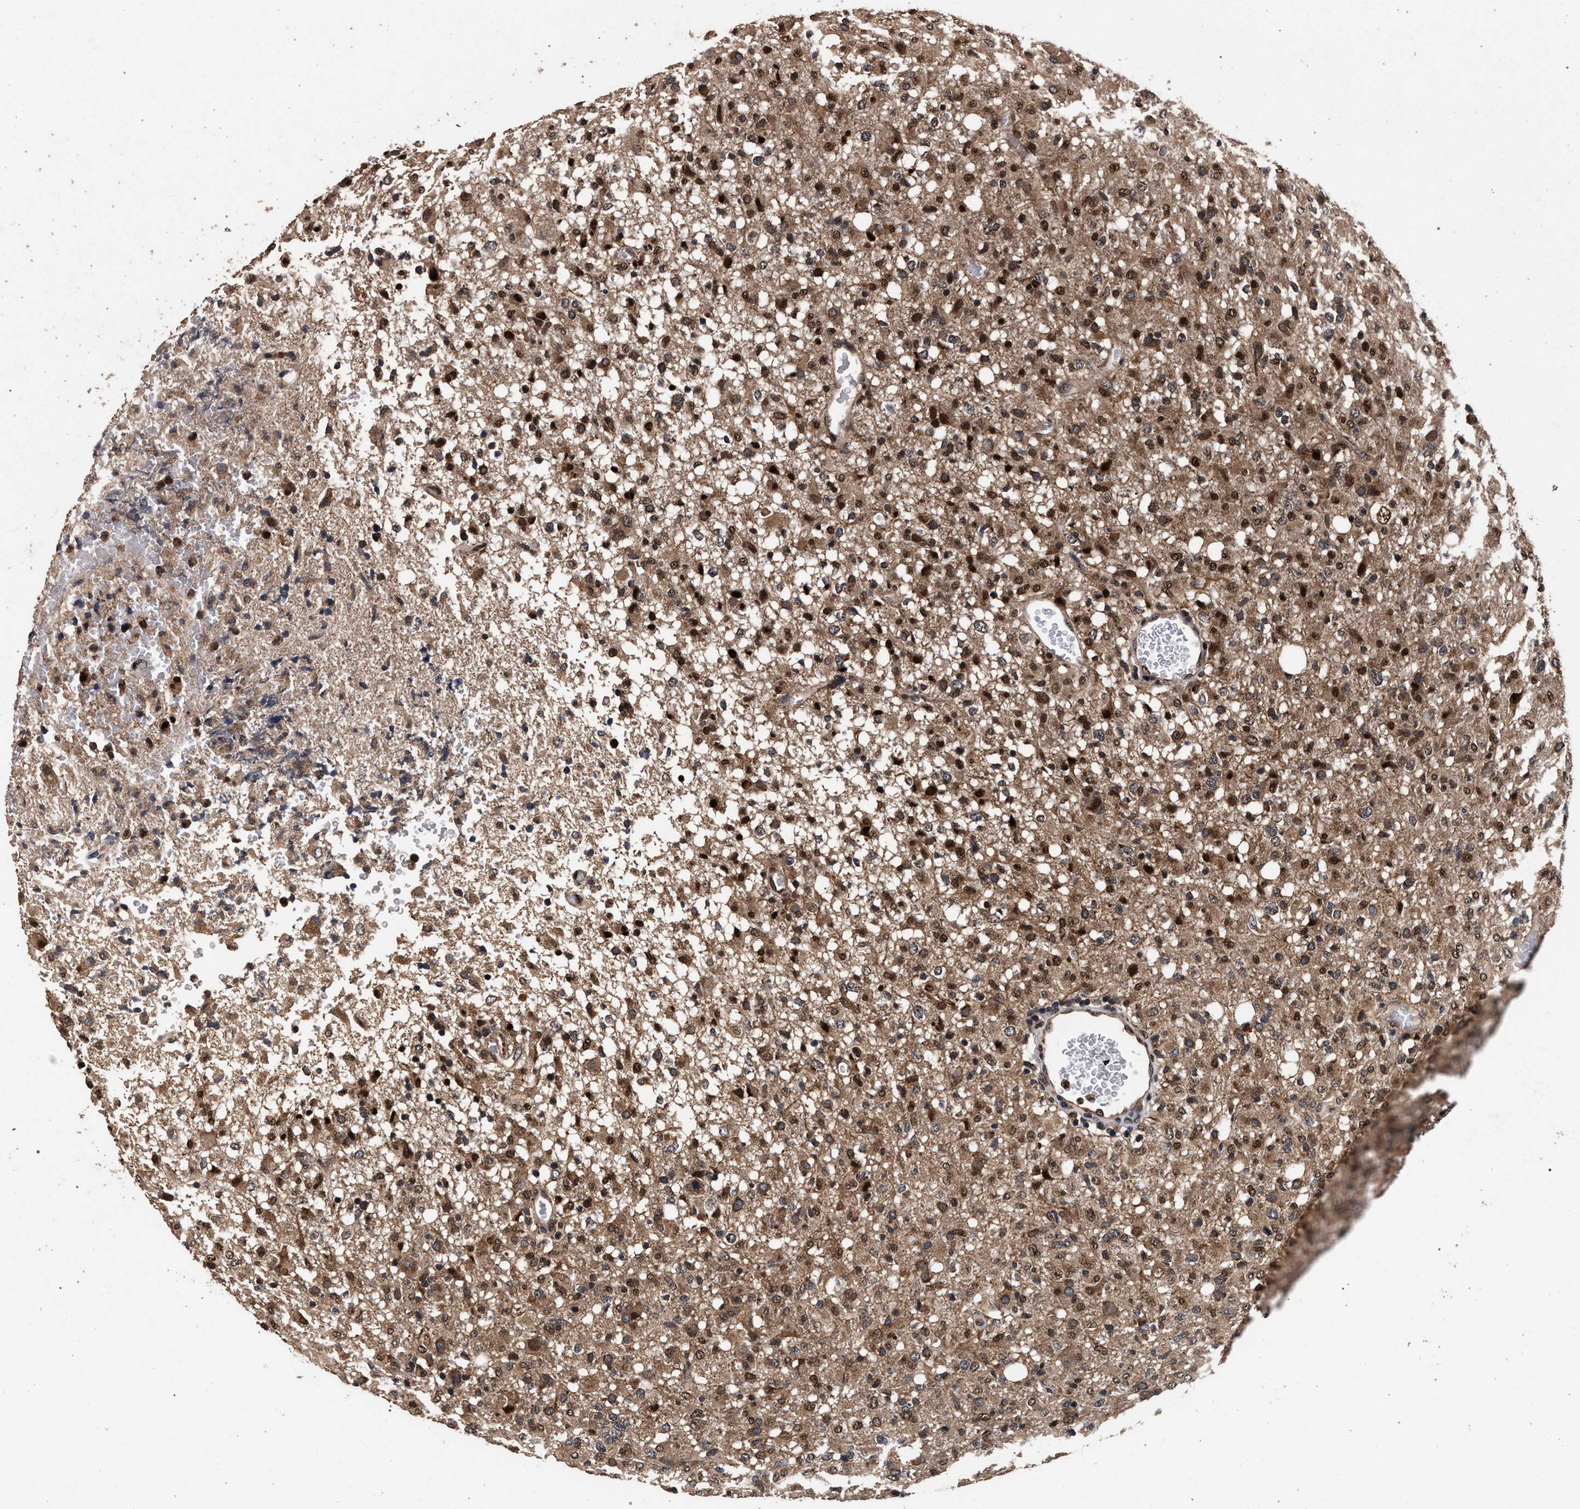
{"staining": {"intensity": "moderate", "quantity": ">75%", "location": "cytoplasmic/membranous,nuclear"}, "tissue": "glioma", "cell_type": "Tumor cells", "image_type": "cancer", "snomed": [{"axis": "morphology", "description": "Glioma, malignant, High grade"}, {"axis": "topography", "description": "Brain"}], "caption": "About >75% of tumor cells in human malignant glioma (high-grade) exhibit moderate cytoplasmic/membranous and nuclear protein expression as visualized by brown immunohistochemical staining.", "gene": "ACOX1", "patient": {"sex": "female", "age": 57}}